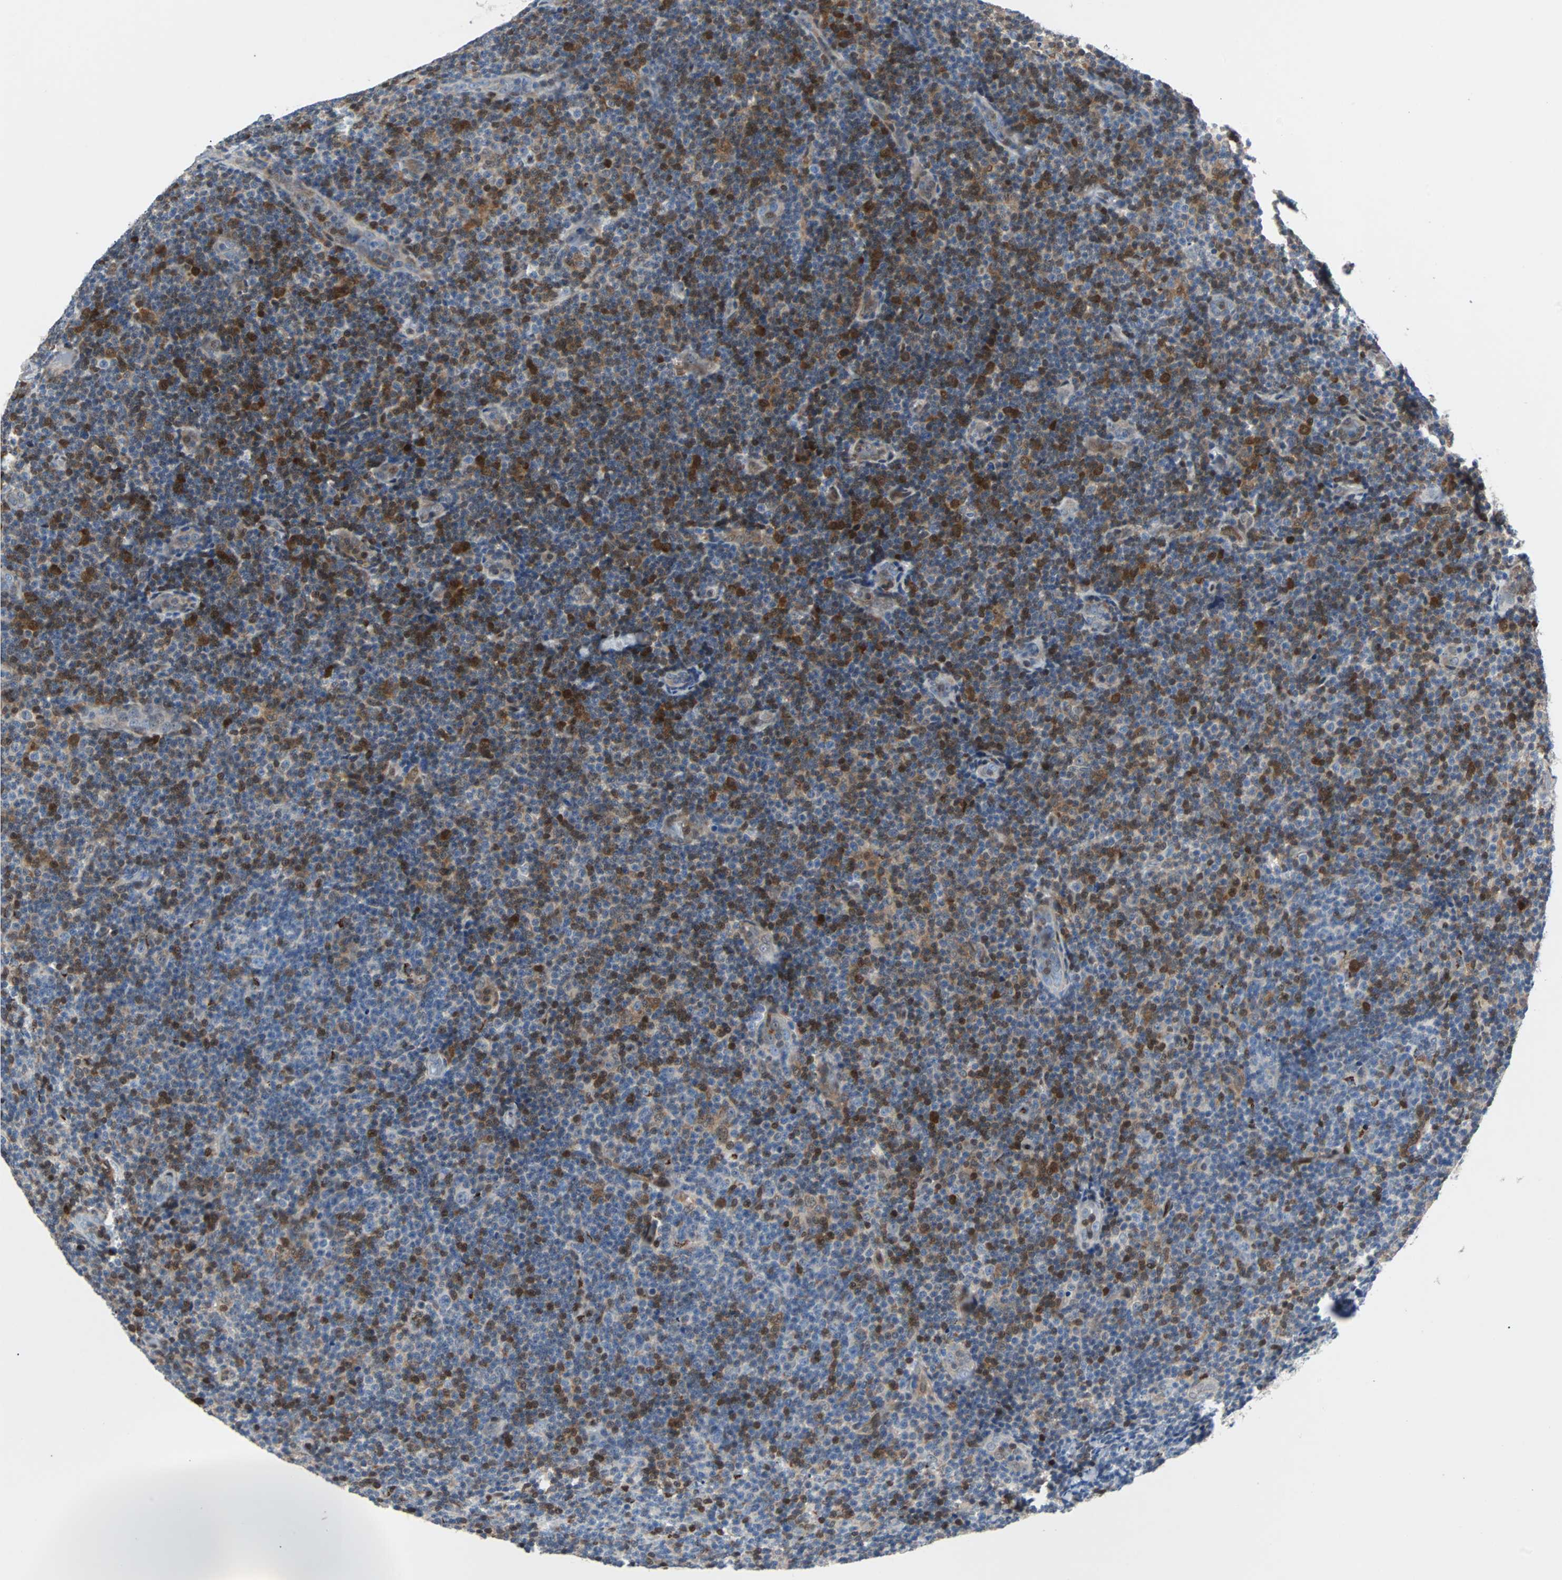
{"staining": {"intensity": "moderate", "quantity": "25%-75%", "location": "nuclear"}, "tissue": "lymphoma", "cell_type": "Tumor cells", "image_type": "cancer", "snomed": [{"axis": "morphology", "description": "Malignant lymphoma, non-Hodgkin's type, Low grade"}, {"axis": "topography", "description": "Lymph node"}], "caption": "The photomicrograph shows staining of lymphoma, revealing moderate nuclear protein positivity (brown color) within tumor cells.", "gene": "MAP2K6", "patient": {"sex": "male", "age": 83}}